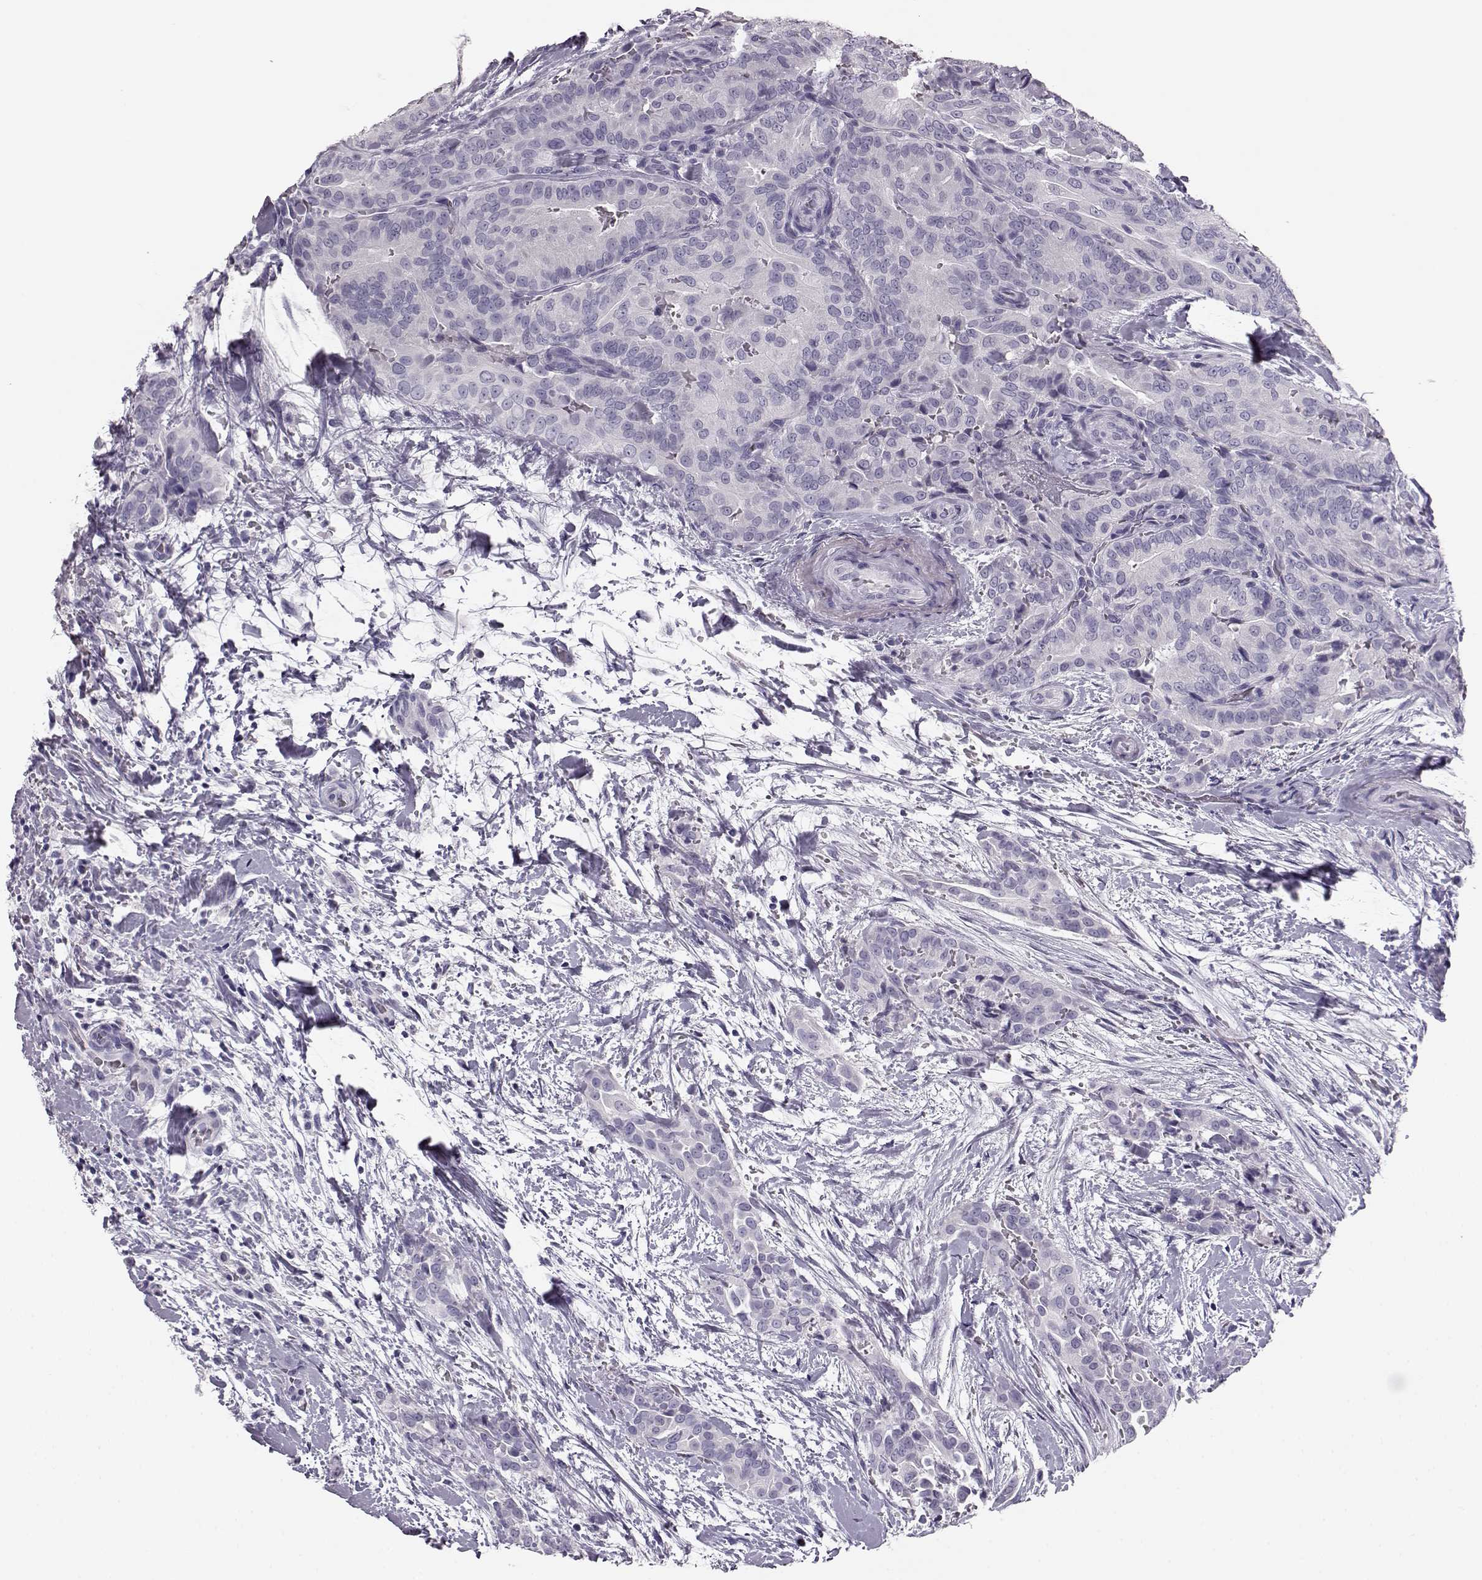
{"staining": {"intensity": "negative", "quantity": "none", "location": "none"}, "tissue": "thyroid cancer", "cell_type": "Tumor cells", "image_type": "cancer", "snomed": [{"axis": "morphology", "description": "Papillary adenocarcinoma, NOS"}, {"axis": "topography", "description": "Thyroid gland"}], "caption": "Human thyroid papillary adenocarcinoma stained for a protein using immunohistochemistry (IHC) demonstrates no positivity in tumor cells.", "gene": "BFSP2", "patient": {"sex": "male", "age": 61}}